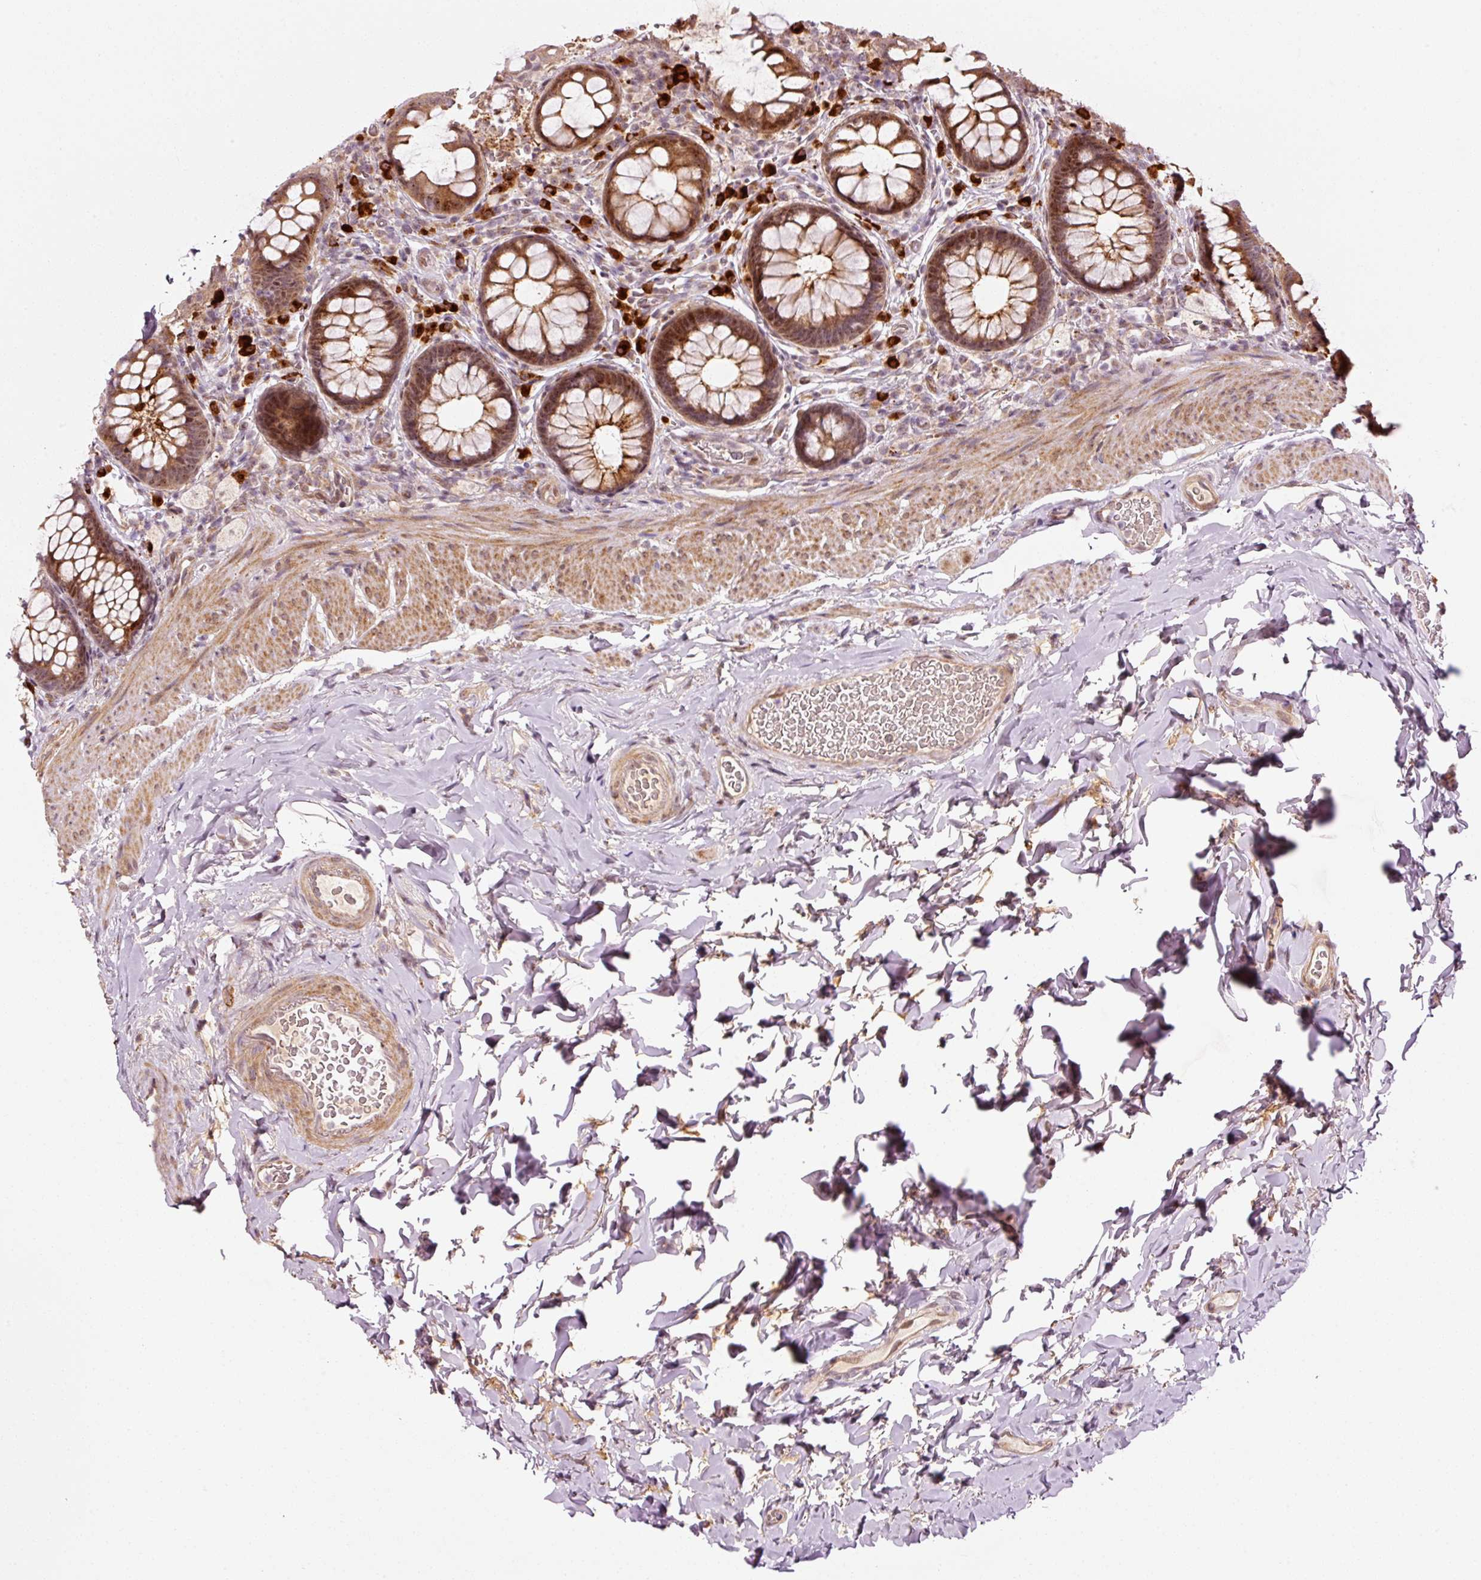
{"staining": {"intensity": "moderate", "quantity": ">75%", "location": "cytoplasmic/membranous,nuclear"}, "tissue": "rectum", "cell_type": "Glandular cells", "image_type": "normal", "snomed": [{"axis": "morphology", "description": "Normal tissue, NOS"}, {"axis": "topography", "description": "Rectum"}], "caption": "Immunohistochemical staining of unremarkable rectum displays >75% levels of moderate cytoplasmic/membranous,nuclear protein positivity in approximately >75% of glandular cells.", "gene": "ANKRD20A1", "patient": {"sex": "female", "age": 69}}